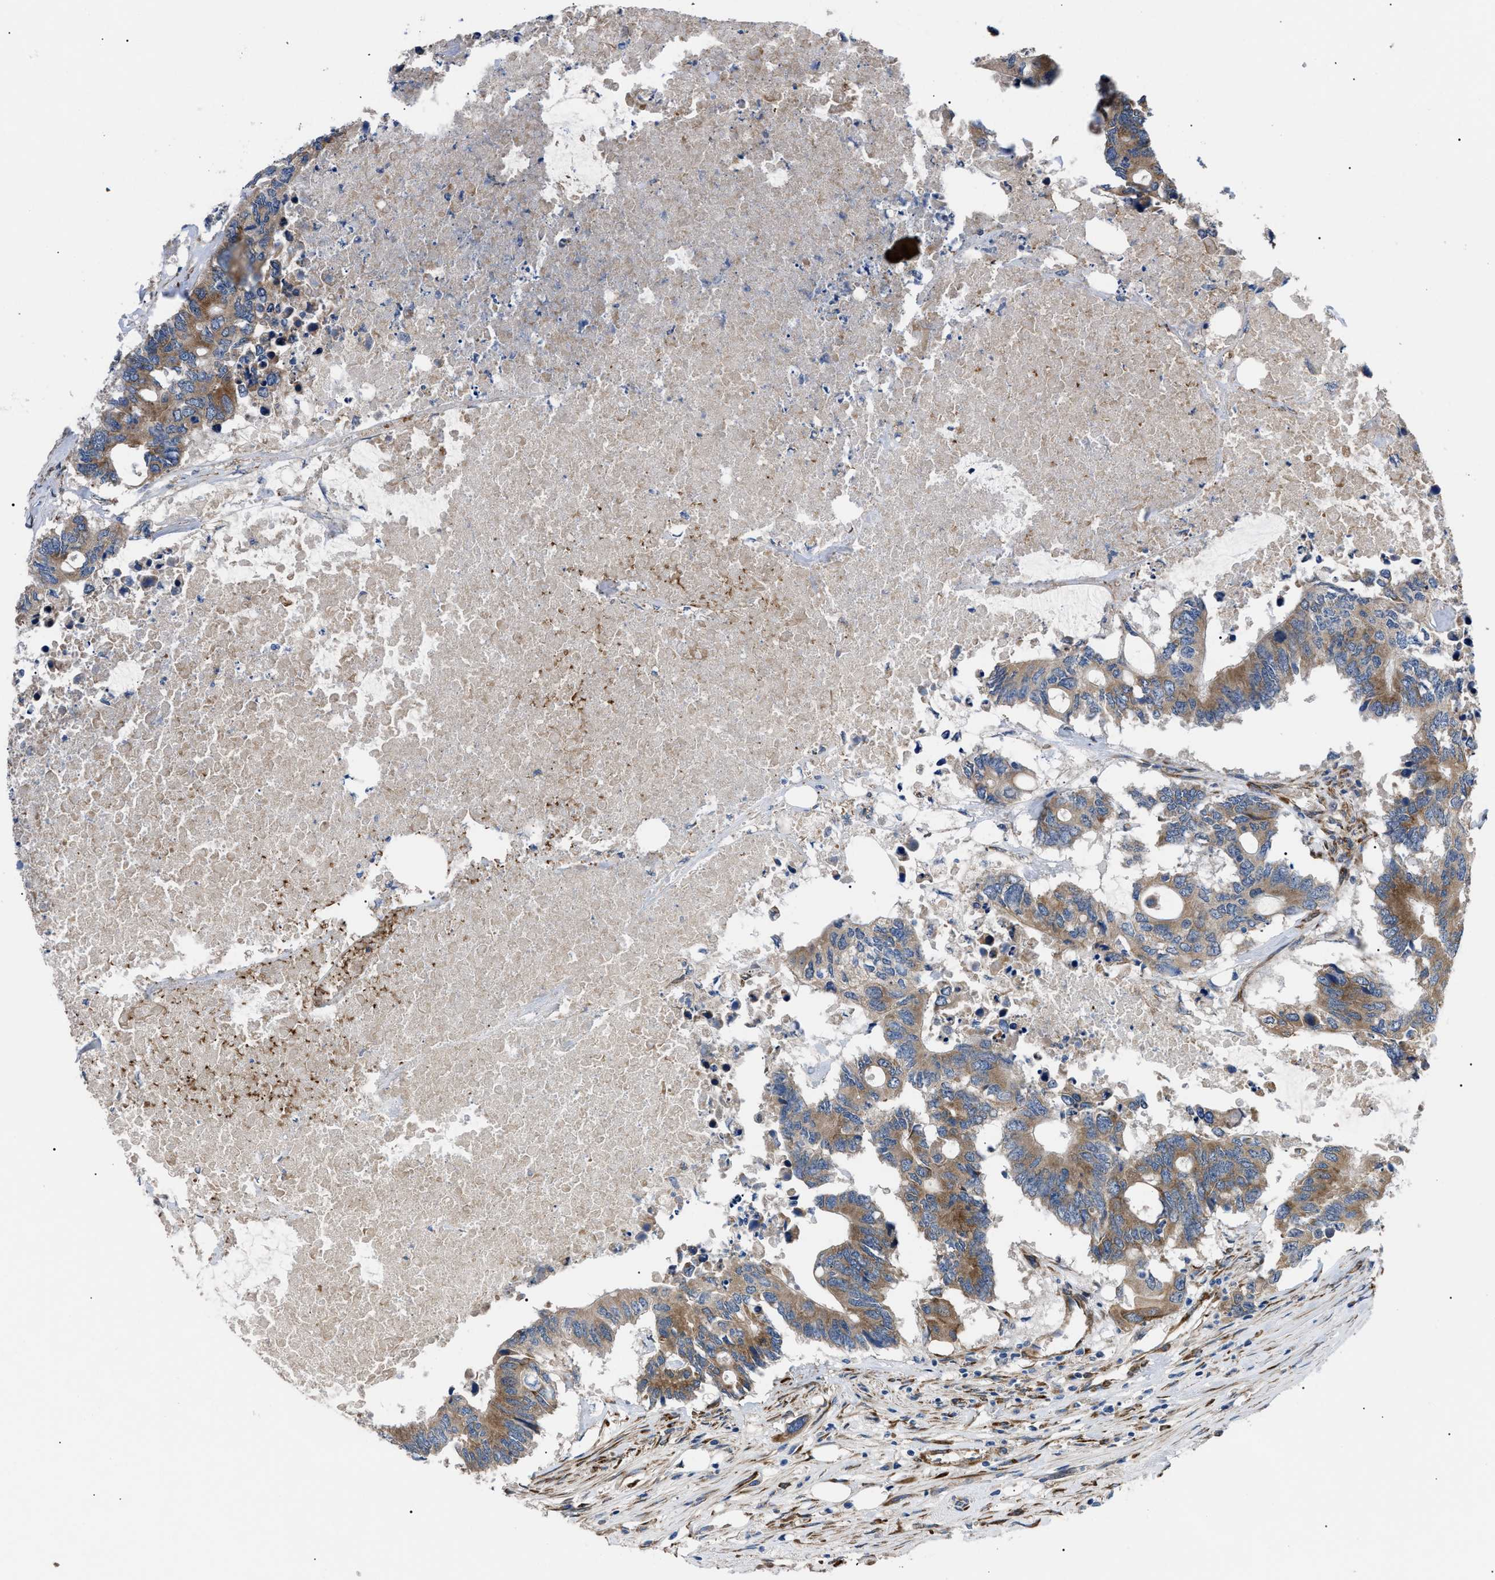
{"staining": {"intensity": "moderate", "quantity": ">75%", "location": "cytoplasmic/membranous"}, "tissue": "colorectal cancer", "cell_type": "Tumor cells", "image_type": "cancer", "snomed": [{"axis": "morphology", "description": "Adenocarcinoma, NOS"}, {"axis": "topography", "description": "Colon"}], "caption": "Brown immunohistochemical staining in colorectal cancer displays moderate cytoplasmic/membranous staining in approximately >75% of tumor cells. (IHC, brightfield microscopy, high magnification).", "gene": "MYO10", "patient": {"sex": "male", "age": 71}}